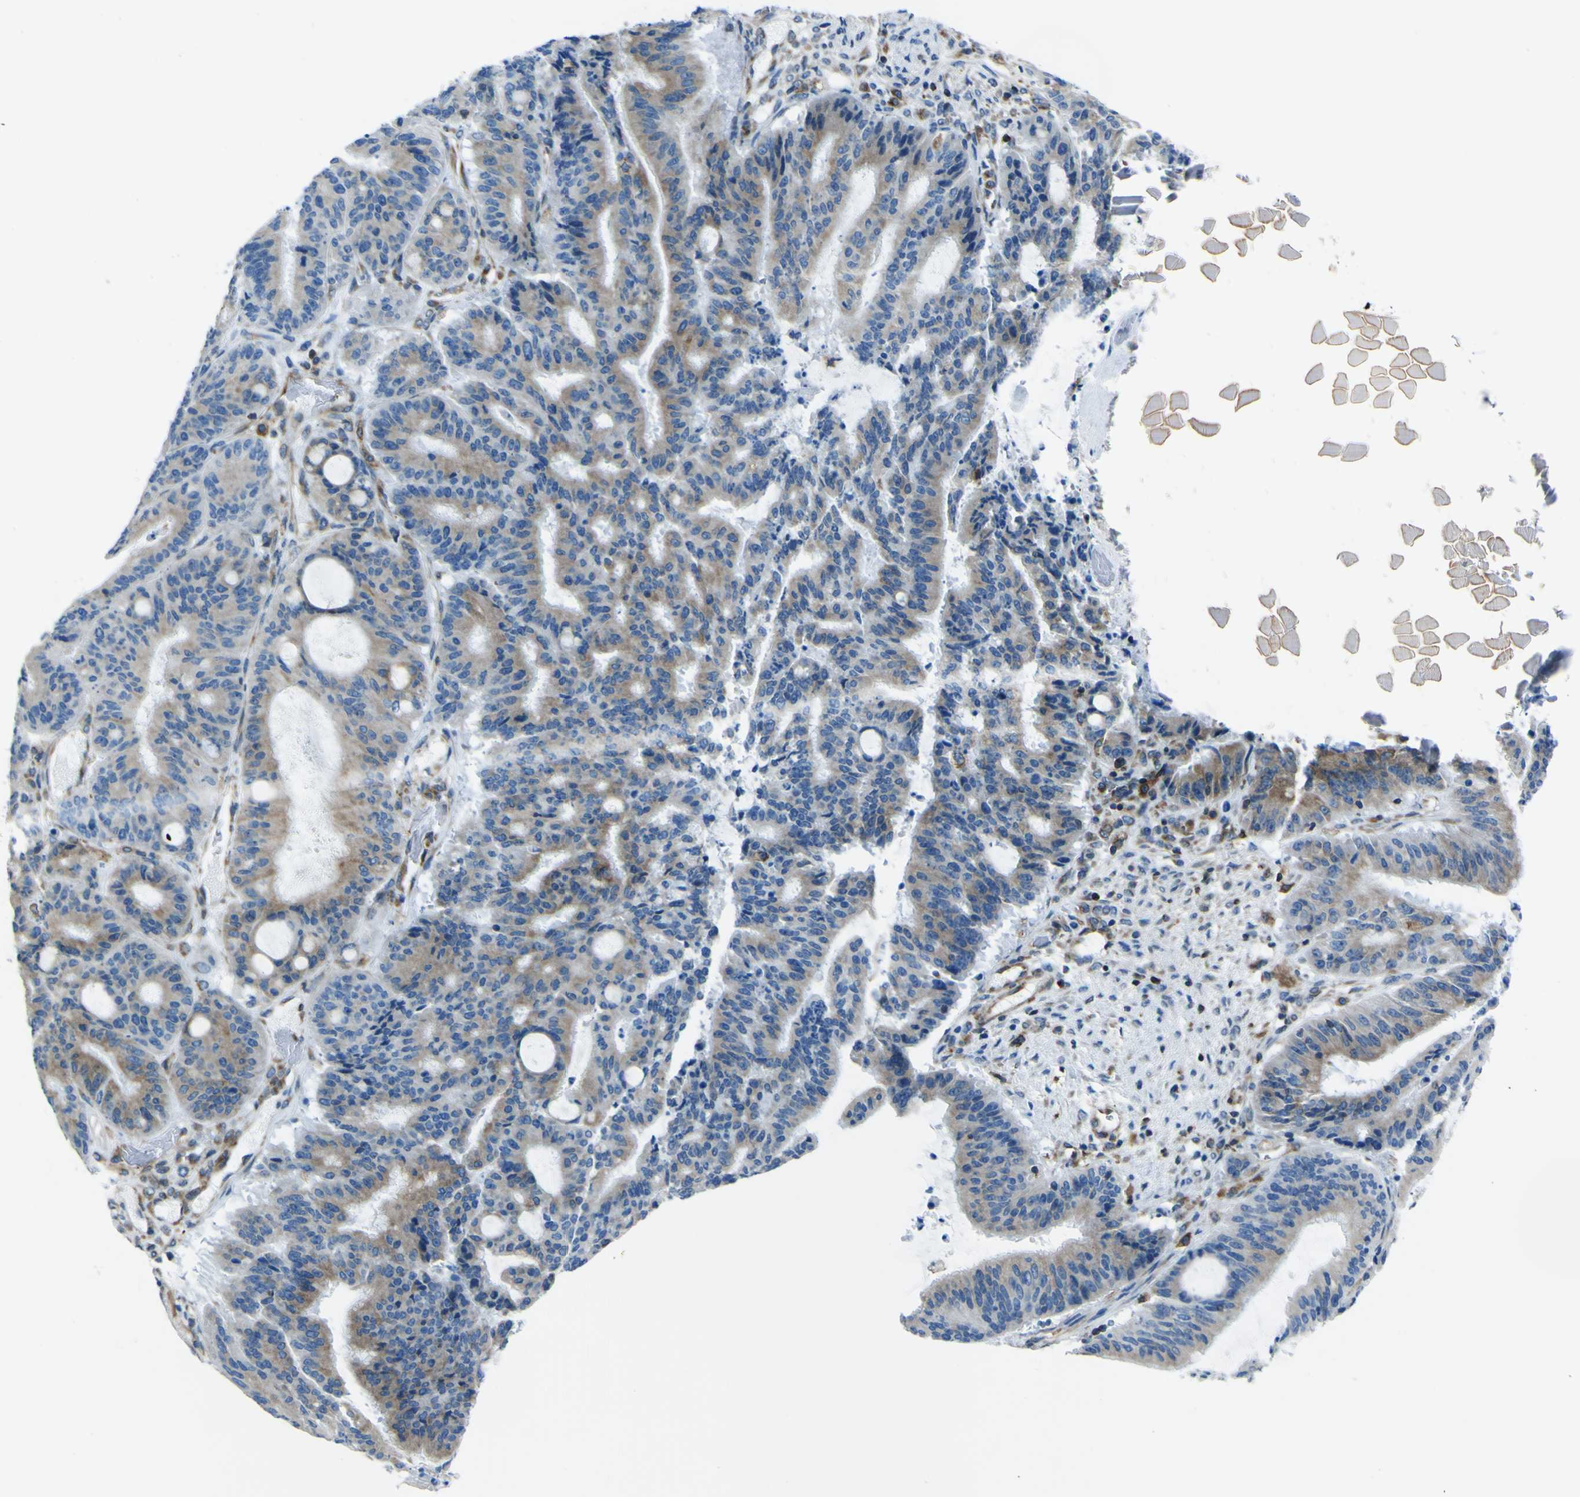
{"staining": {"intensity": "moderate", "quantity": ">75%", "location": "cytoplasmic/membranous"}, "tissue": "liver cancer", "cell_type": "Tumor cells", "image_type": "cancer", "snomed": [{"axis": "morphology", "description": "Cholangiocarcinoma"}, {"axis": "topography", "description": "Liver"}], "caption": "This image shows liver cancer (cholangiocarcinoma) stained with IHC to label a protein in brown. The cytoplasmic/membranous of tumor cells show moderate positivity for the protein. Nuclei are counter-stained blue.", "gene": "STIM1", "patient": {"sex": "female", "age": 73}}